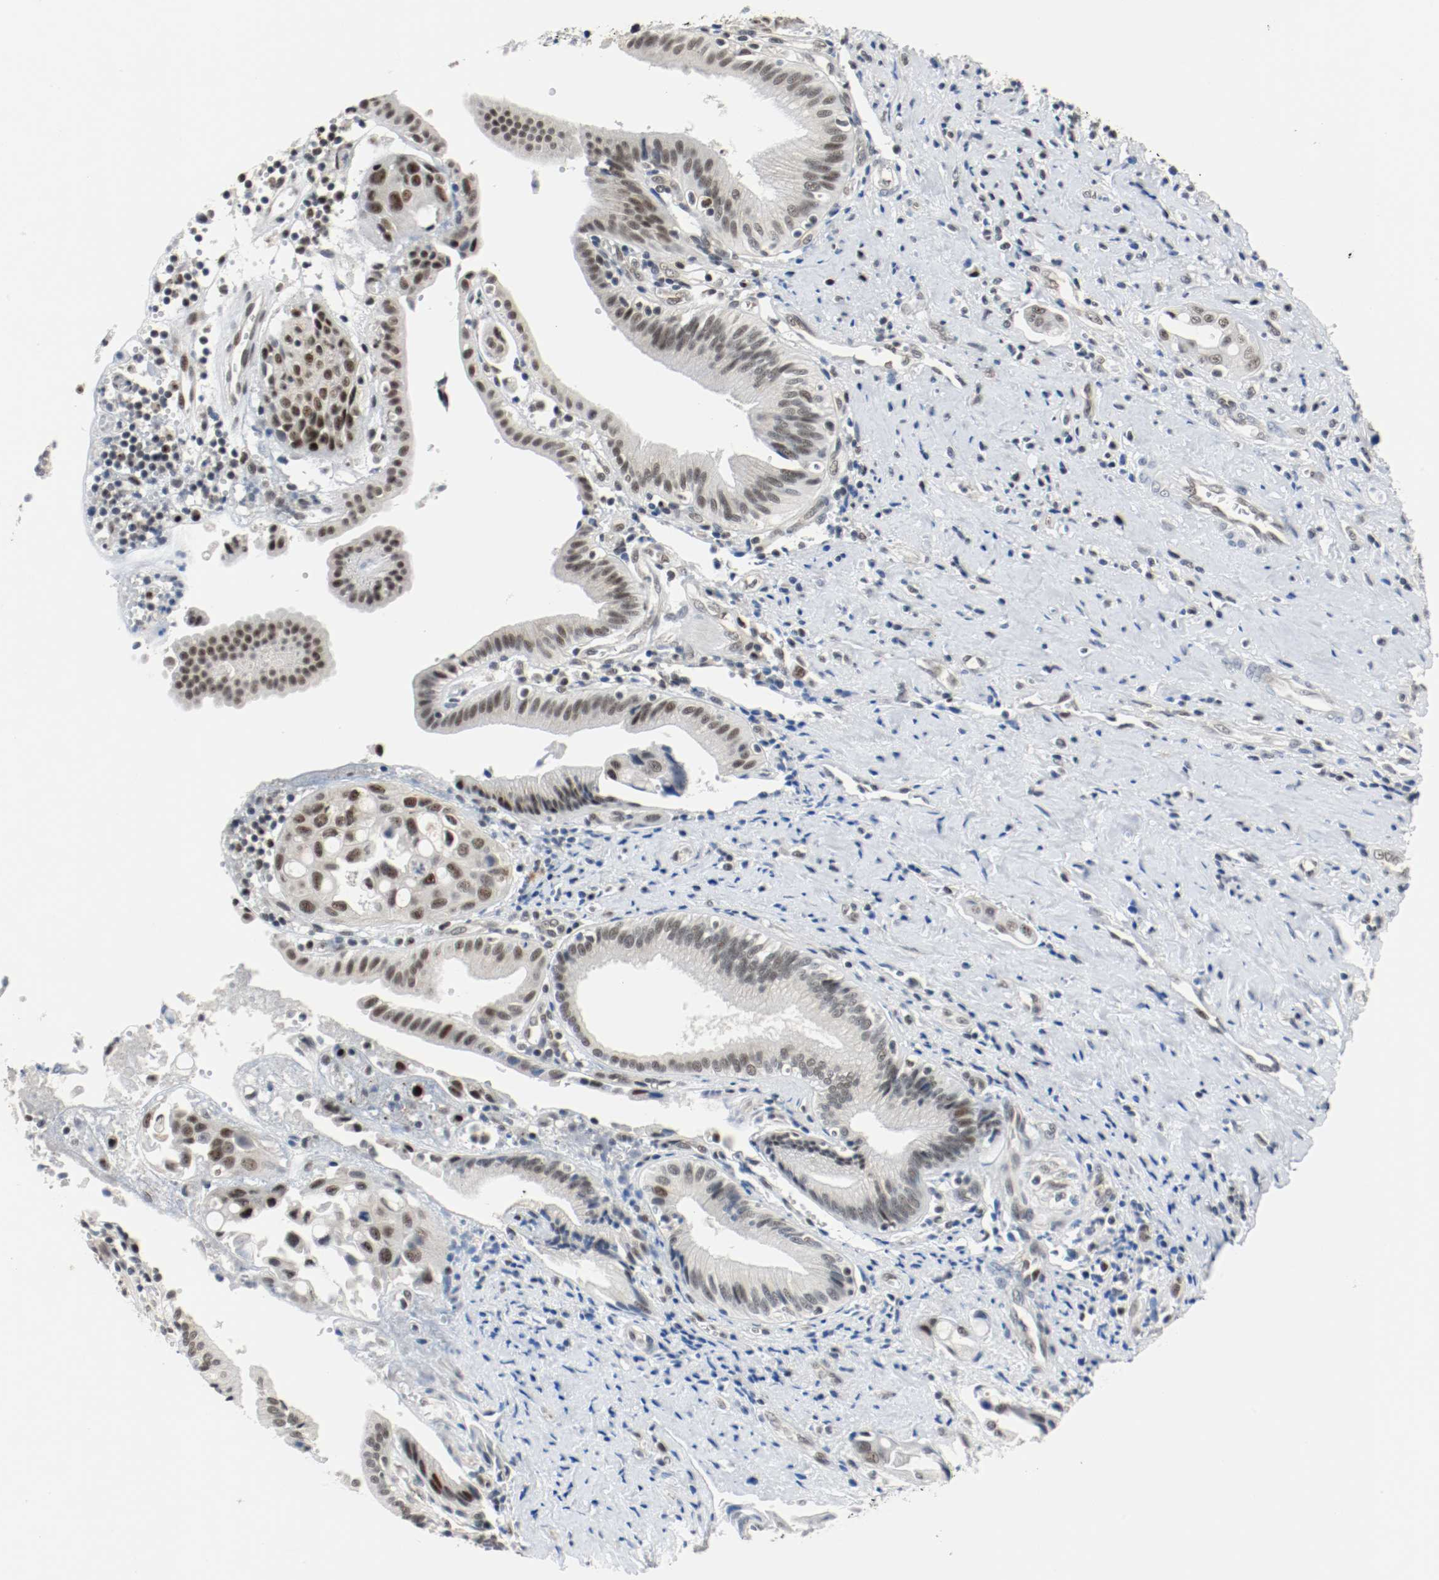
{"staining": {"intensity": "moderate", "quantity": "25%-75%", "location": "nuclear"}, "tissue": "pancreatic cancer", "cell_type": "Tumor cells", "image_type": "cancer", "snomed": [{"axis": "morphology", "description": "Adenocarcinoma, NOS"}, {"axis": "topography", "description": "Pancreas"}], "caption": "Immunohistochemical staining of pancreatic adenocarcinoma exhibits medium levels of moderate nuclear positivity in about 25%-75% of tumor cells. The protein is shown in brown color, while the nuclei are stained blue.", "gene": "ASH1L", "patient": {"sex": "female", "age": 60}}